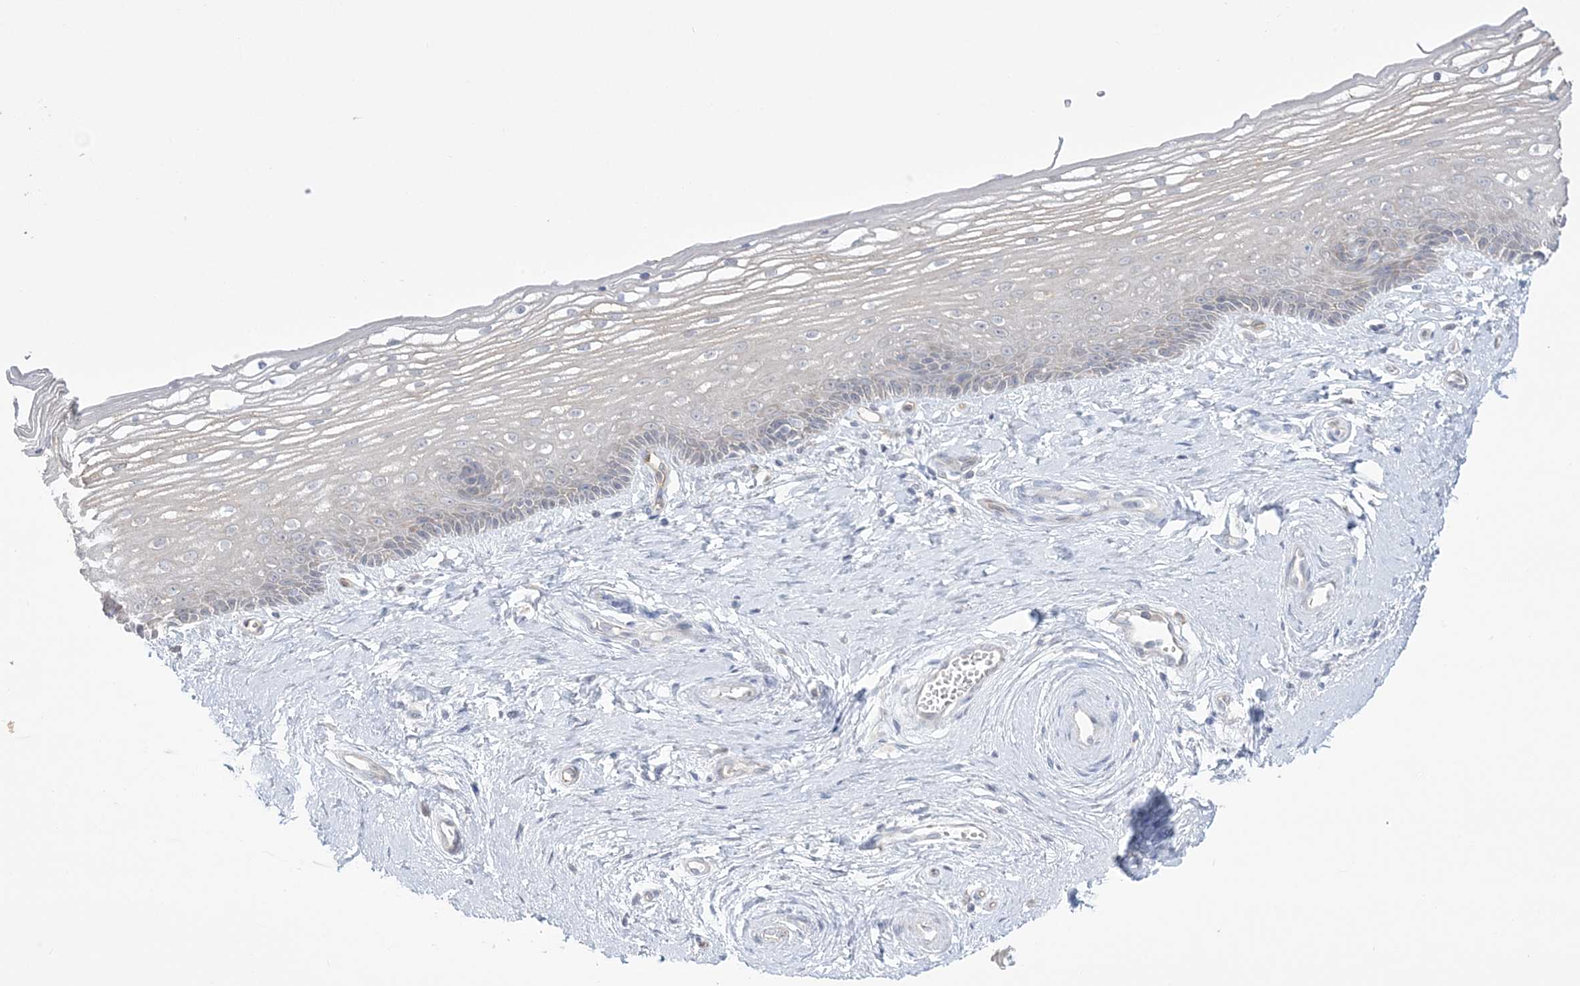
{"staining": {"intensity": "negative", "quantity": "none", "location": "none"}, "tissue": "vagina", "cell_type": "Squamous epithelial cells", "image_type": "normal", "snomed": [{"axis": "morphology", "description": "Normal tissue, NOS"}, {"axis": "topography", "description": "Vagina"}], "caption": "Human vagina stained for a protein using IHC displays no staining in squamous epithelial cells.", "gene": "FARSB", "patient": {"sex": "female", "age": 46}}